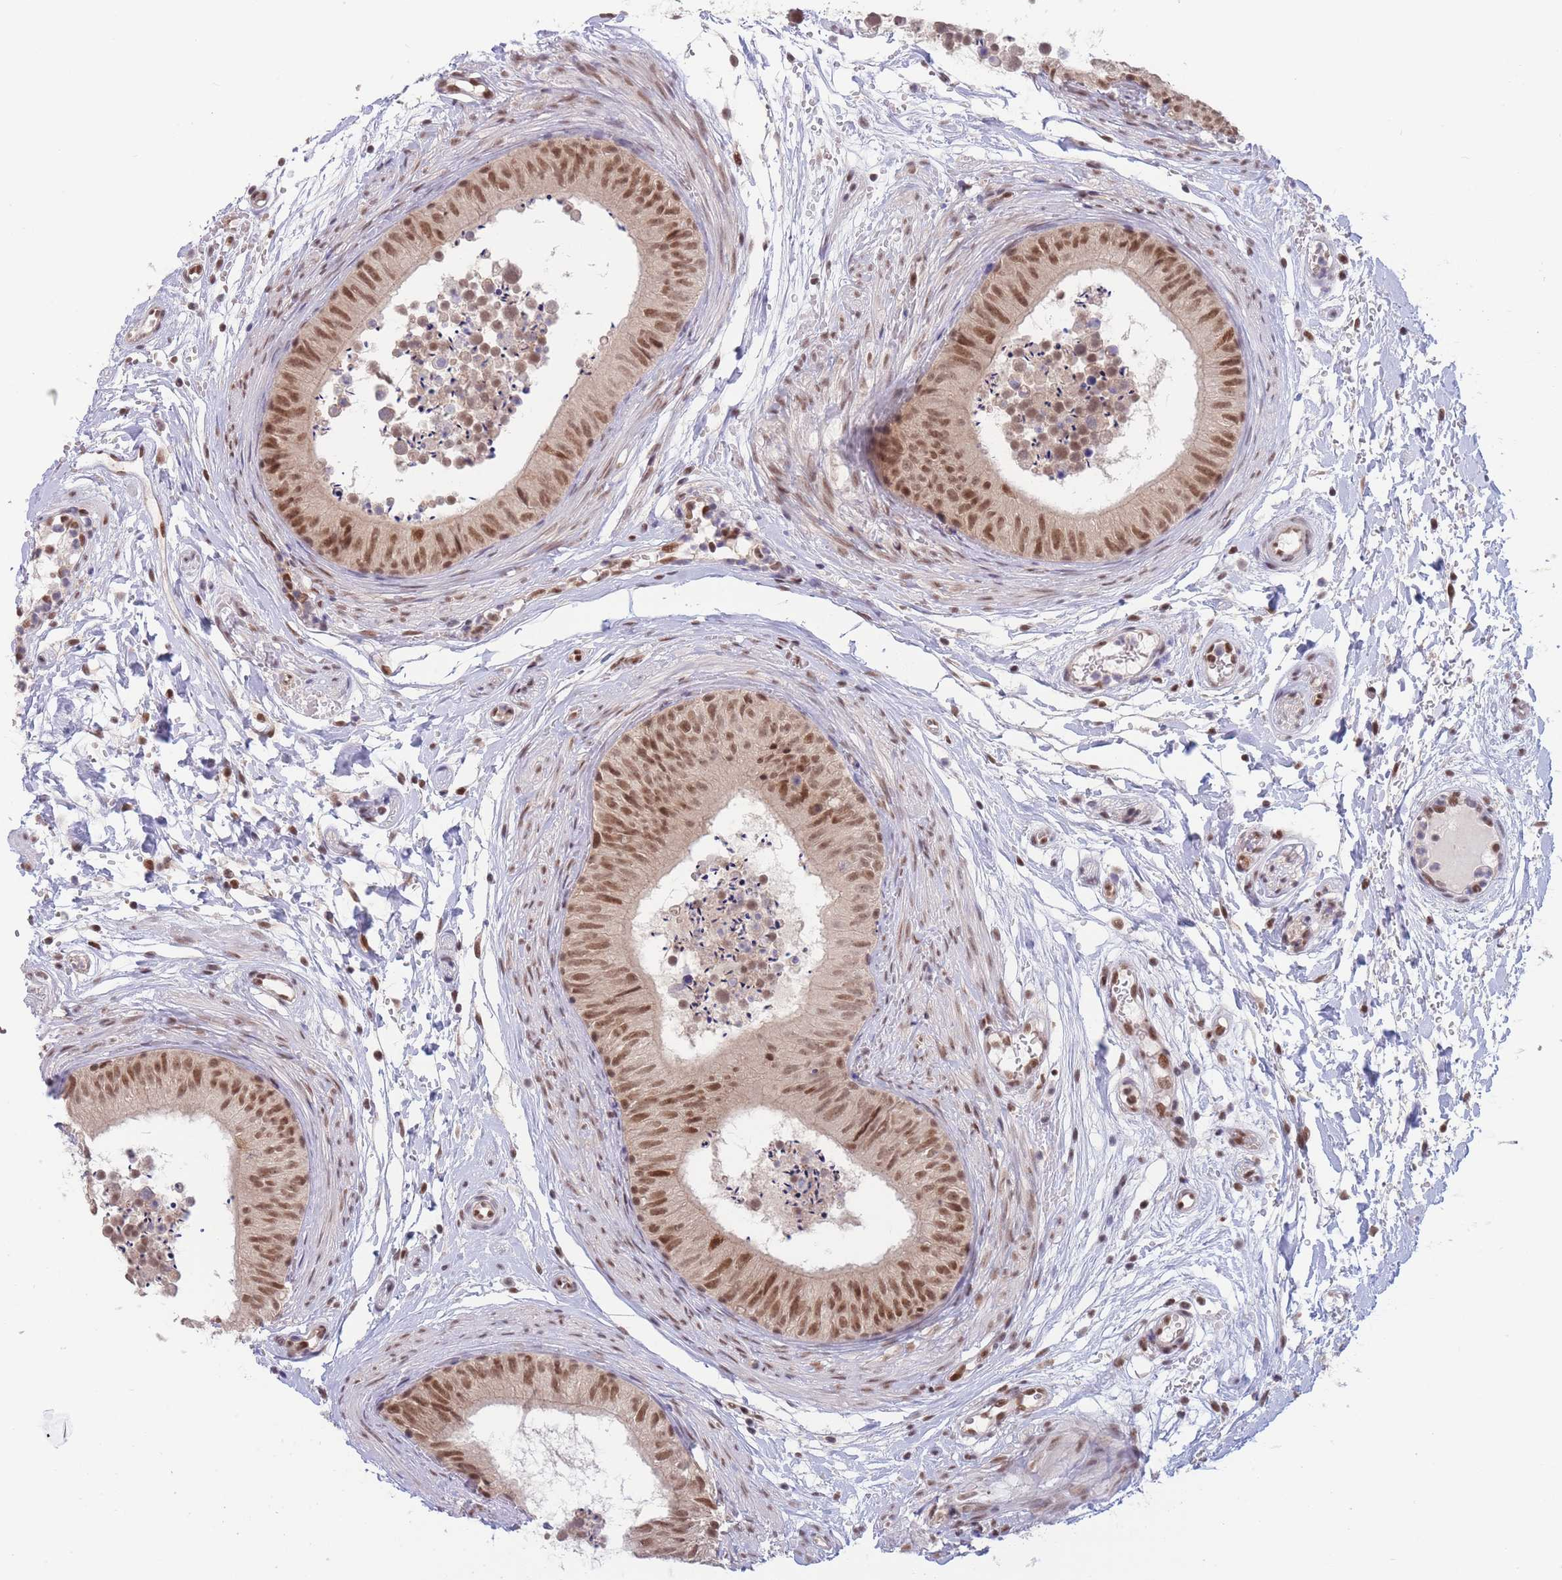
{"staining": {"intensity": "moderate", "quantity": ">75%", "location": "nuclear"}, "tissue": "epididymis", "cell_type": "Glandular cells", "image_type": "normal", "snomed": [{"axis": "morphology", "description": "Normal tissue, NOS"}, {"axis": "topography", "description": "Epididymis"}], "caption": "DAB (3,3'-diaminobenzidine) immunohistochemical staining of normal human epididymis exhibits moderate nuclear protein expression in approximately >75% of glandular cells. (DAB = brown stain, brightfield microscopy at high magnification).", "gene": "SMAD9", "patient": {"sex": "male", "age": 15}}